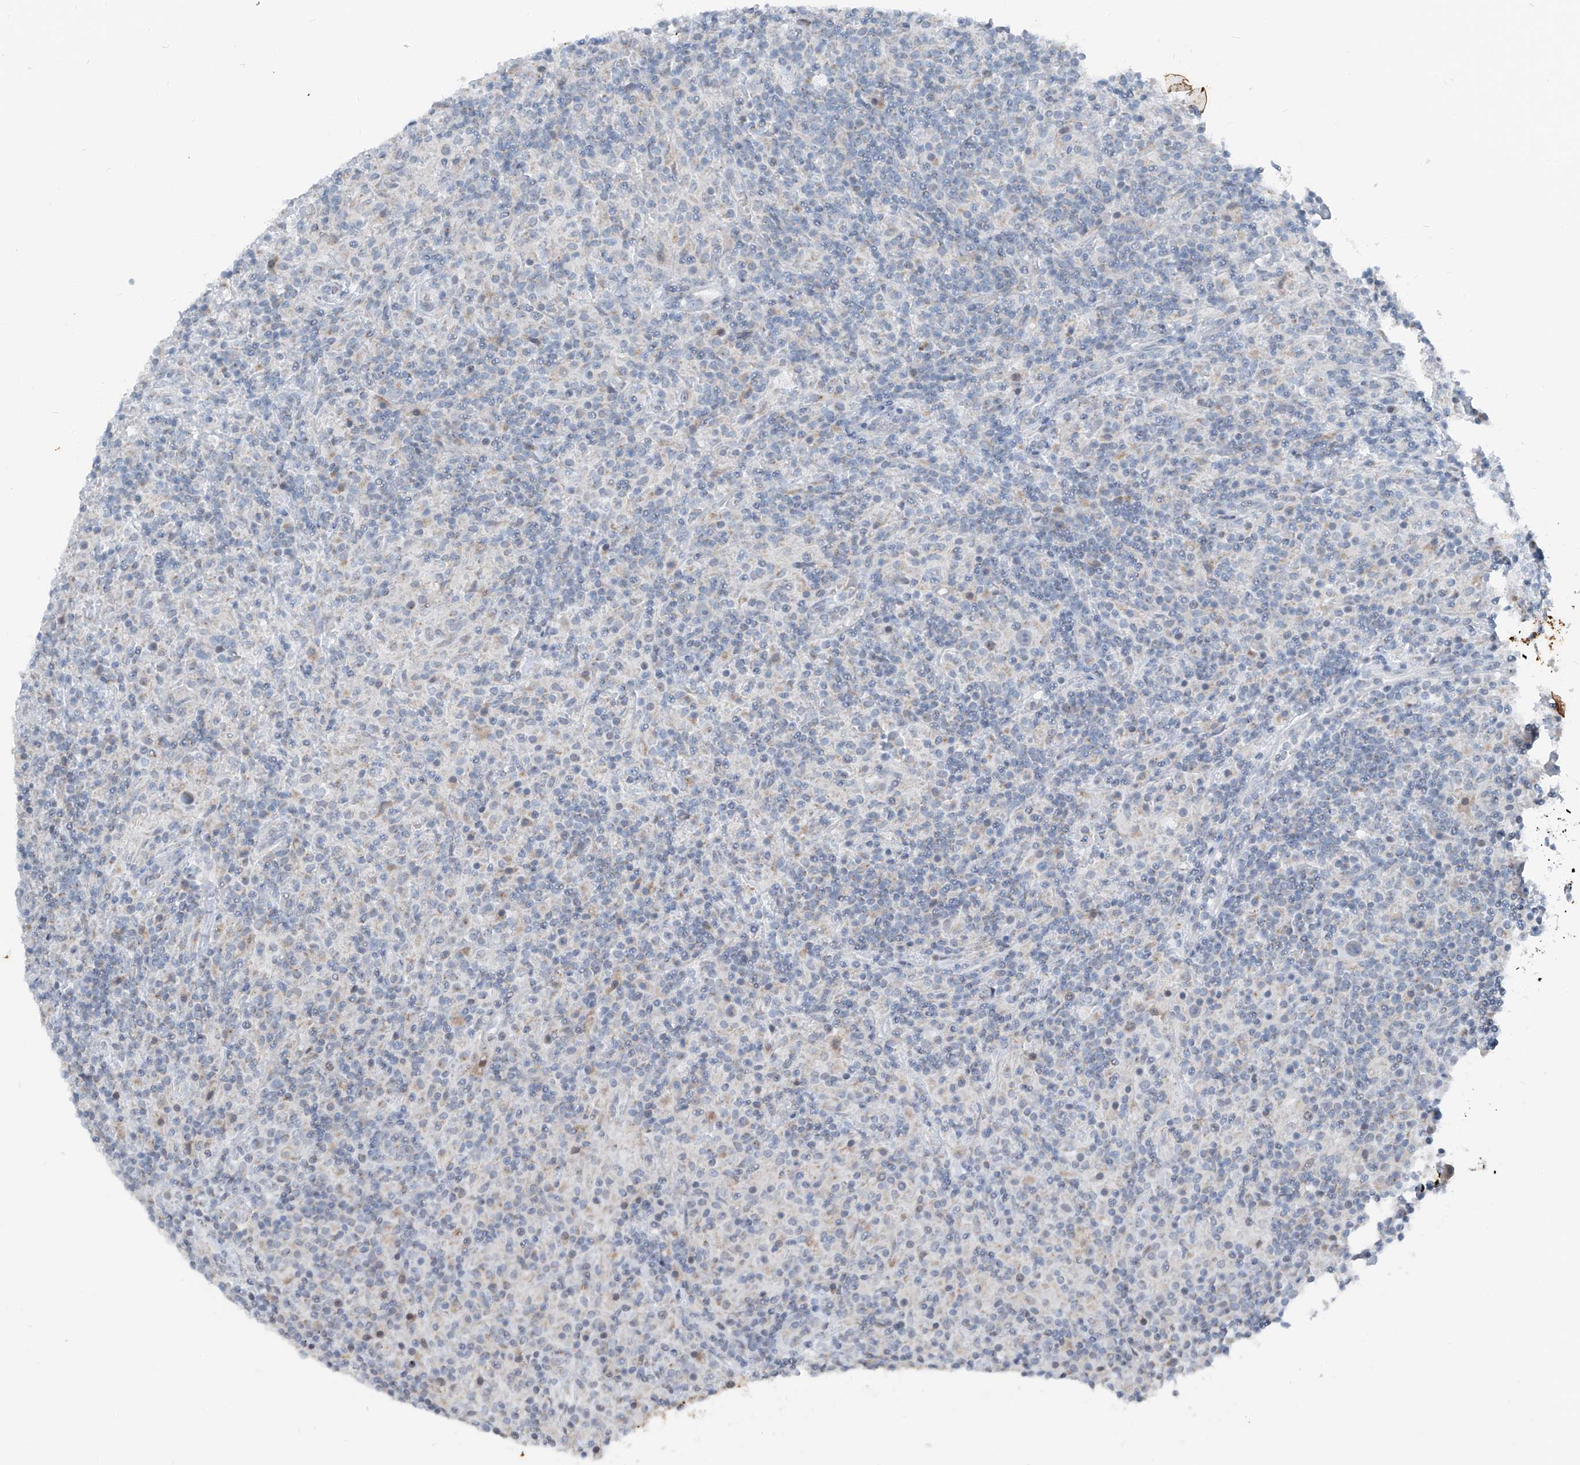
{"staining": {"intensity": "negative", "quantity": "none", "location": "none"}, "tissue": "lymphoma", "cell_type": "Tumor cells", "image_type": "cancer", "snomed": [{"axis": "morphology", "description": "Hodgkin's disease, NOS"}, {"axis": "topography", "description": "Lymph node"}], "caption": "DAB immunohistochemical staining of lymphoma displays no significant staining in tumor cells.", "gene": "DYRK1B", "patient": {"sex": "male", "age": 70}}